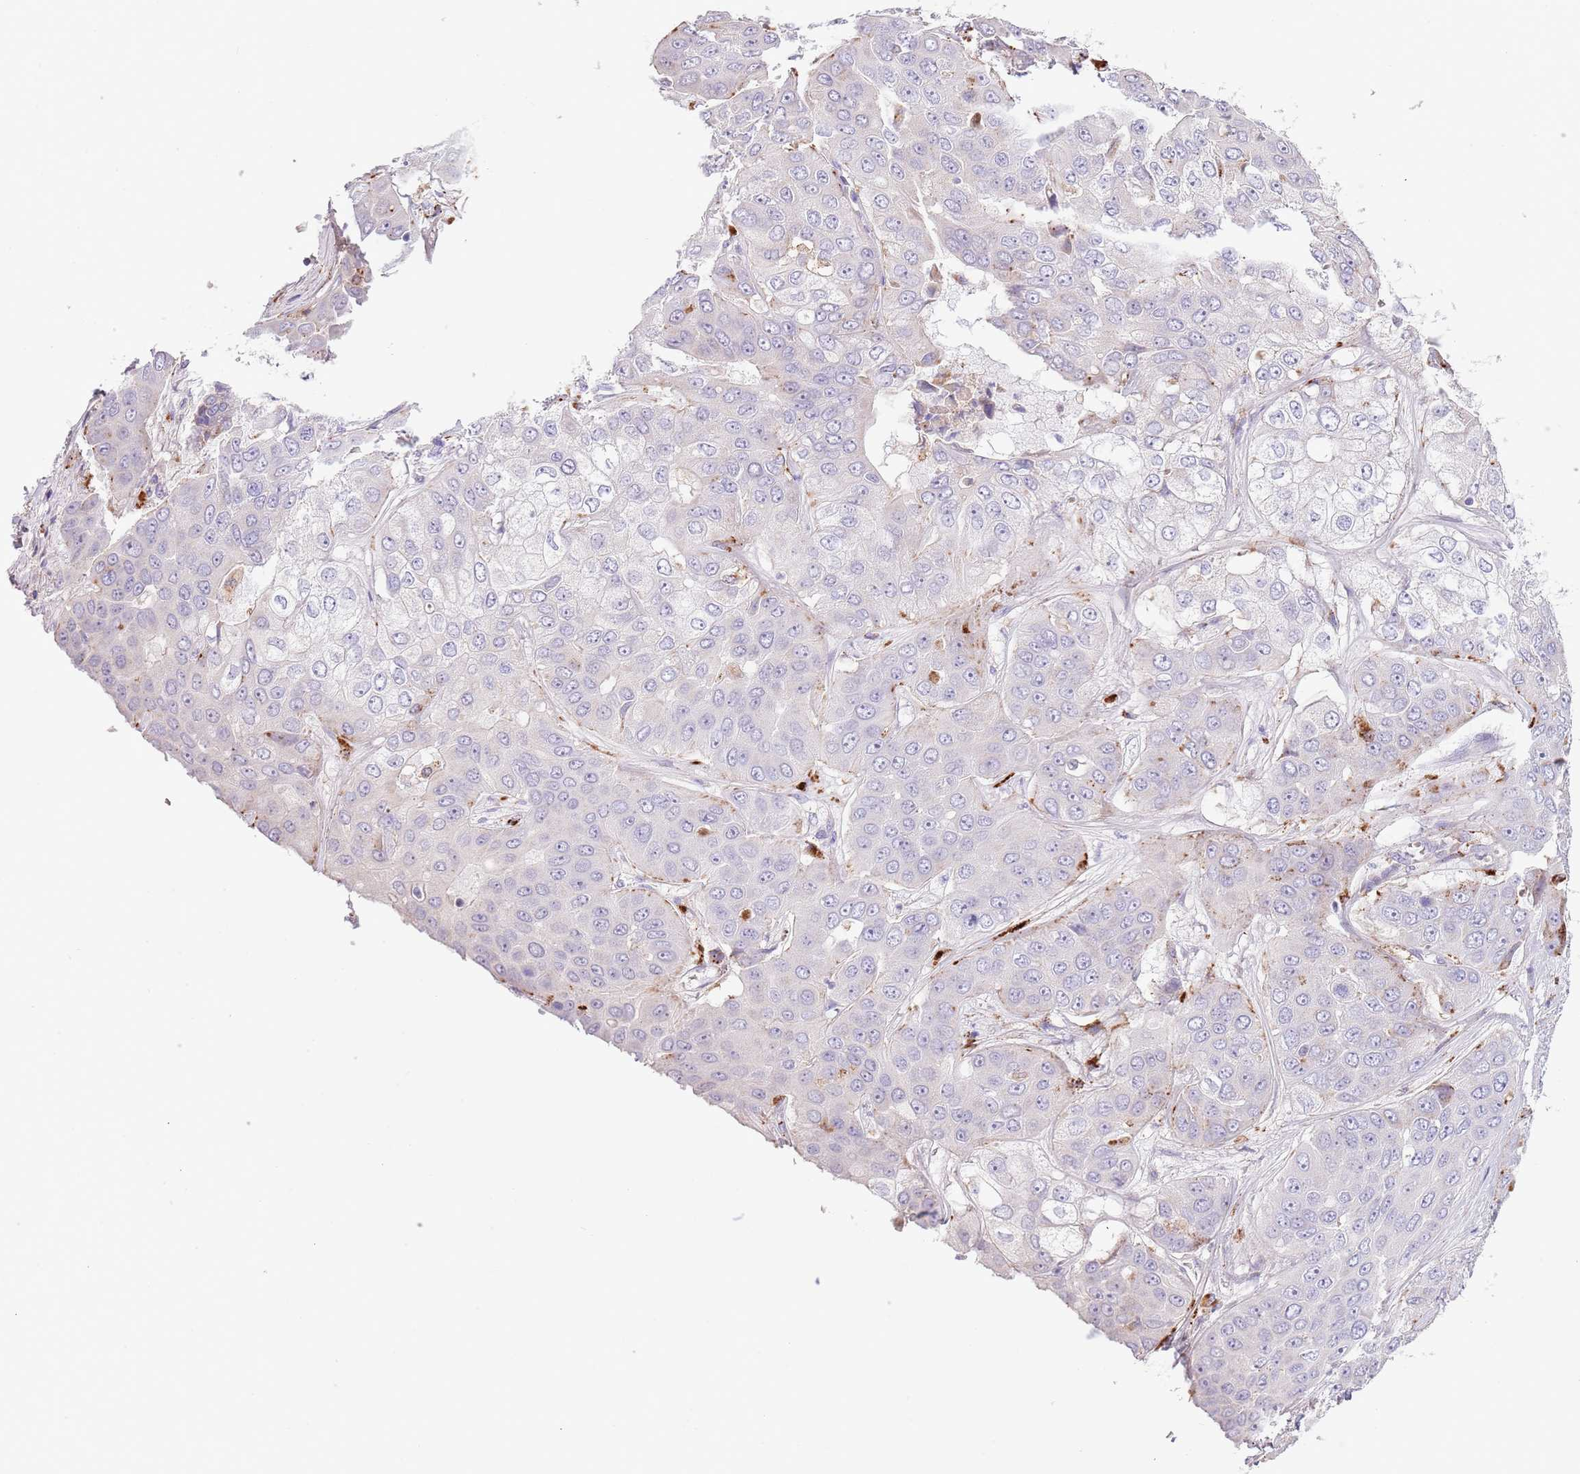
{"staining": {"intensity": "negative", "quantity": "none", "location": "none"}, "tissue": "liver cancer", "cell_type": "Tumor cells", "image_type": "cancer", "snomed": [{"axis": "morphology", "description": "Cholangiocarcinoma"}, {"axis": "topography", "description": "Liver"}], "caption": "Immunohistochemistry of liver cholangiocarcinoma shows no staining in tumor cells.", "gene": "ABHD17A", "patient": {"sex": "female", "age": 52}}